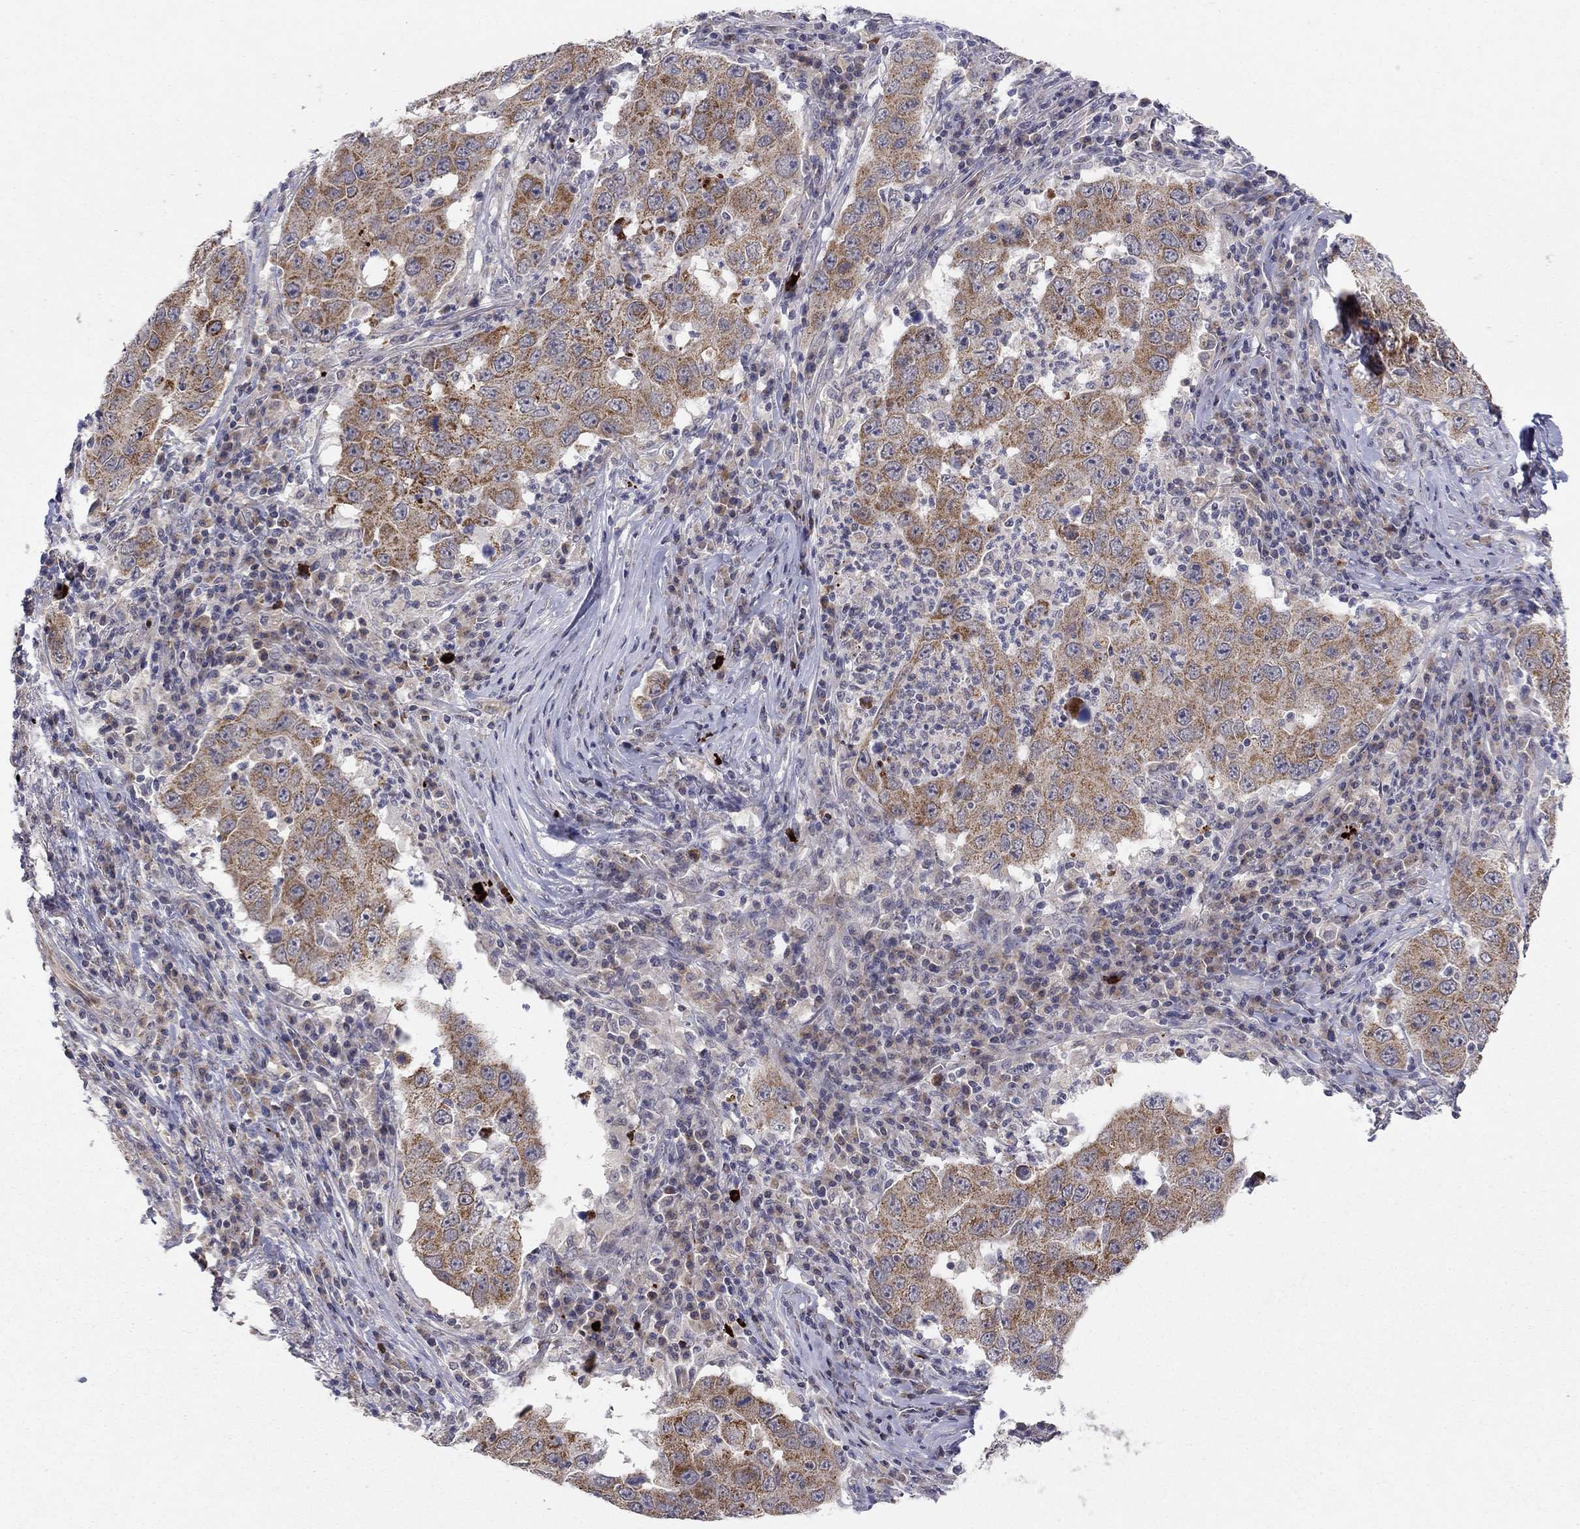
{"staining": {"intensity": "strong", "quantity": ">75%", "location": "cytoplasmic/membranous"}, "tissue": "lung cancer", "cell_type": "Tumor cells", "image_type": "cancer", "snomed": [{"axis": "morphology", "description": "Adenocarcinoma, NOS"}, {"axis": "topography", "description": "Lung"}], "caption": "Human lung cancer (adenocarcinoma) stained with a protein marker reveals strong staining in tumor cells.", "gene": "CRACDL", "patient": {"sex": "male", "age": 73}}